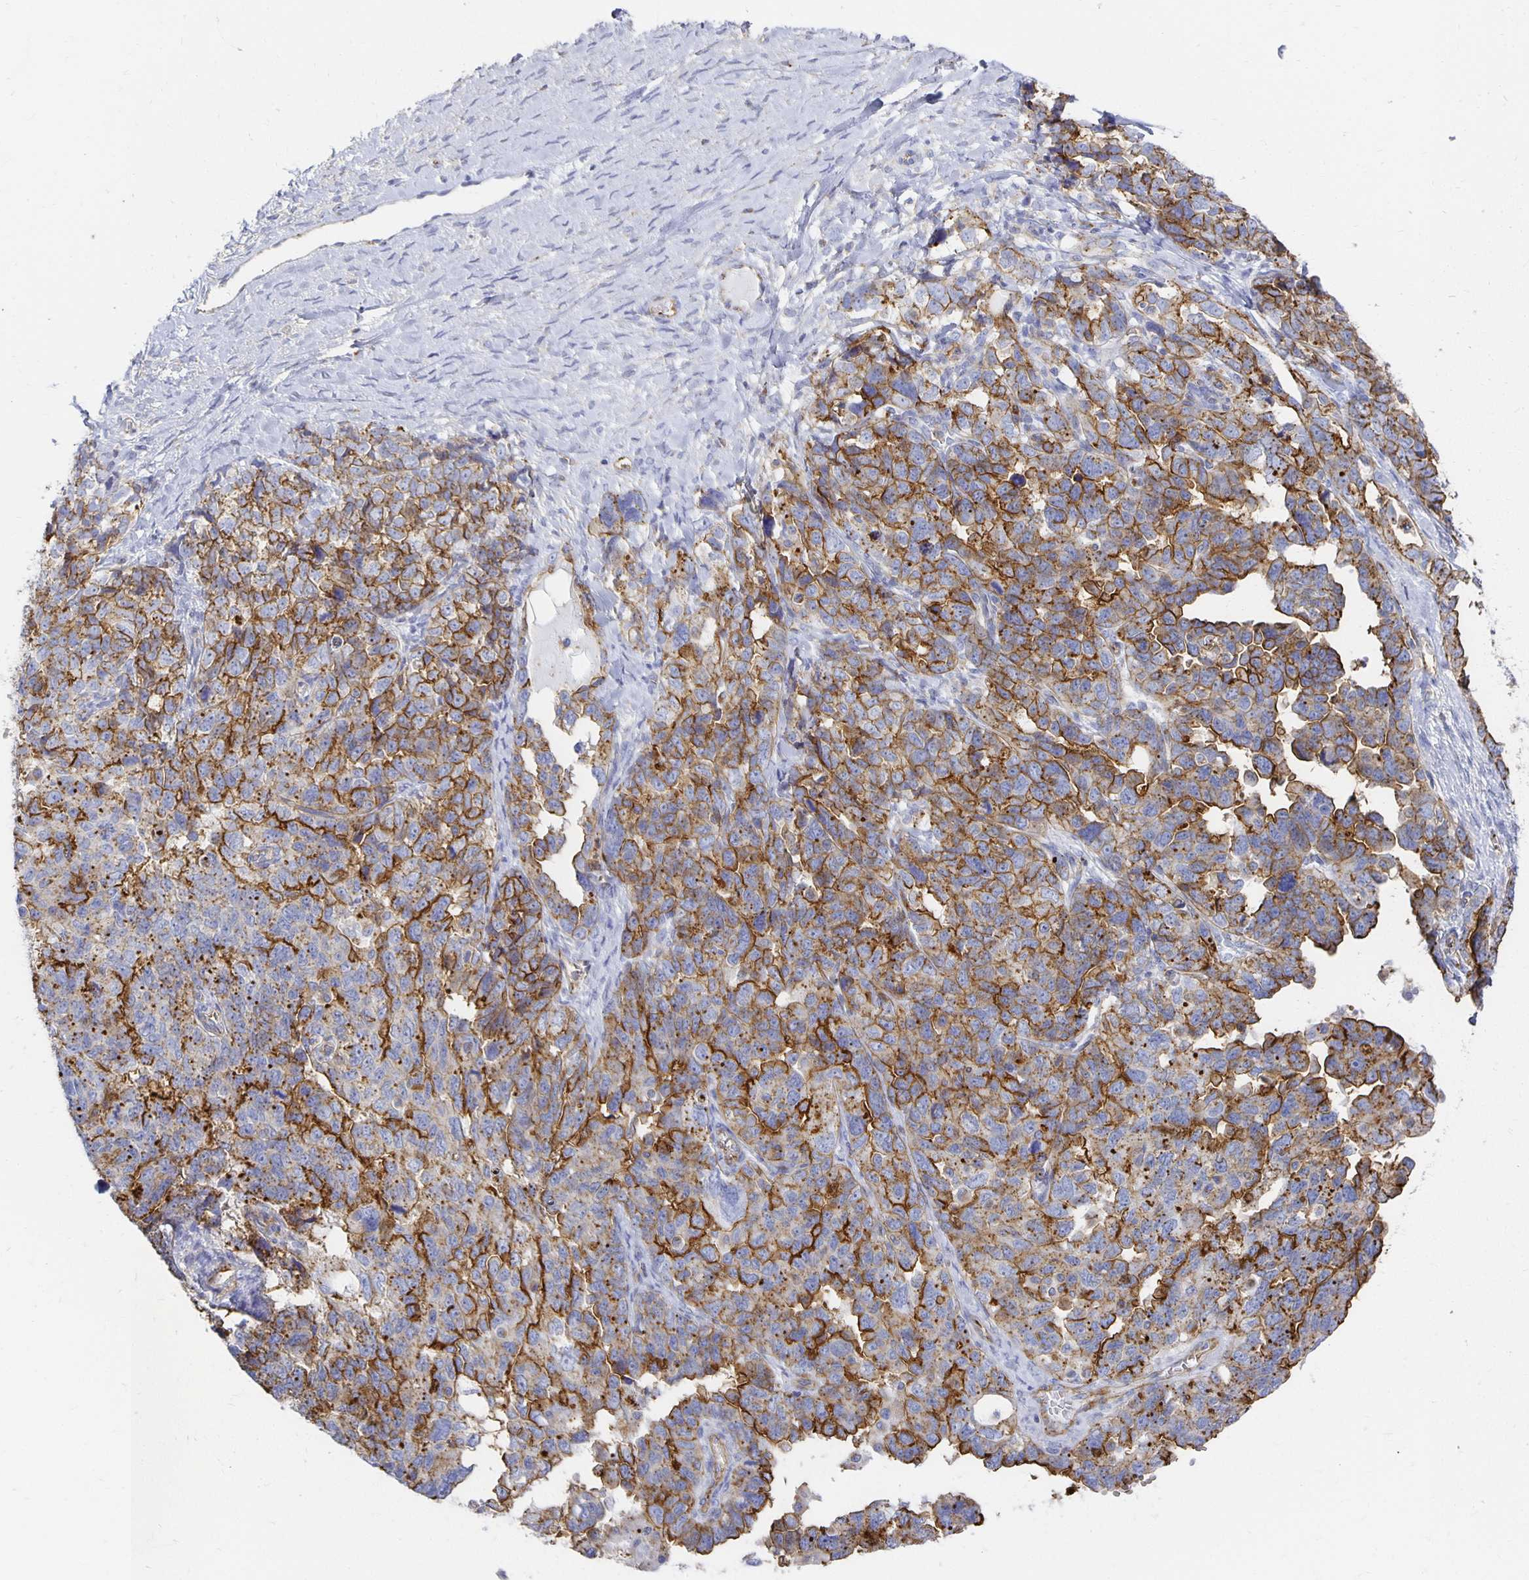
{"staining": {"intensity": "strong", "quantity": ">75%", "location": "cytoplasmic/membranous"}, "tissue": "ovarian cancer", "cell_type": "Tumor cells", "image_type": "cancer", "snomed": [{"axis": "morphology", "description": "Cystadenocarcinoma, serous, NOS"}, {"axis": "topography", "description": "Ovary"}], "caption": "Immunohistochemistry (IHC) of human ovarian cancer reveals high levels of strong cytoplasmic/membranous positivity in approximately >75% of tumor cells.", "gene": "TAAR1", "patient": {"sex": "female", "age": 69}}